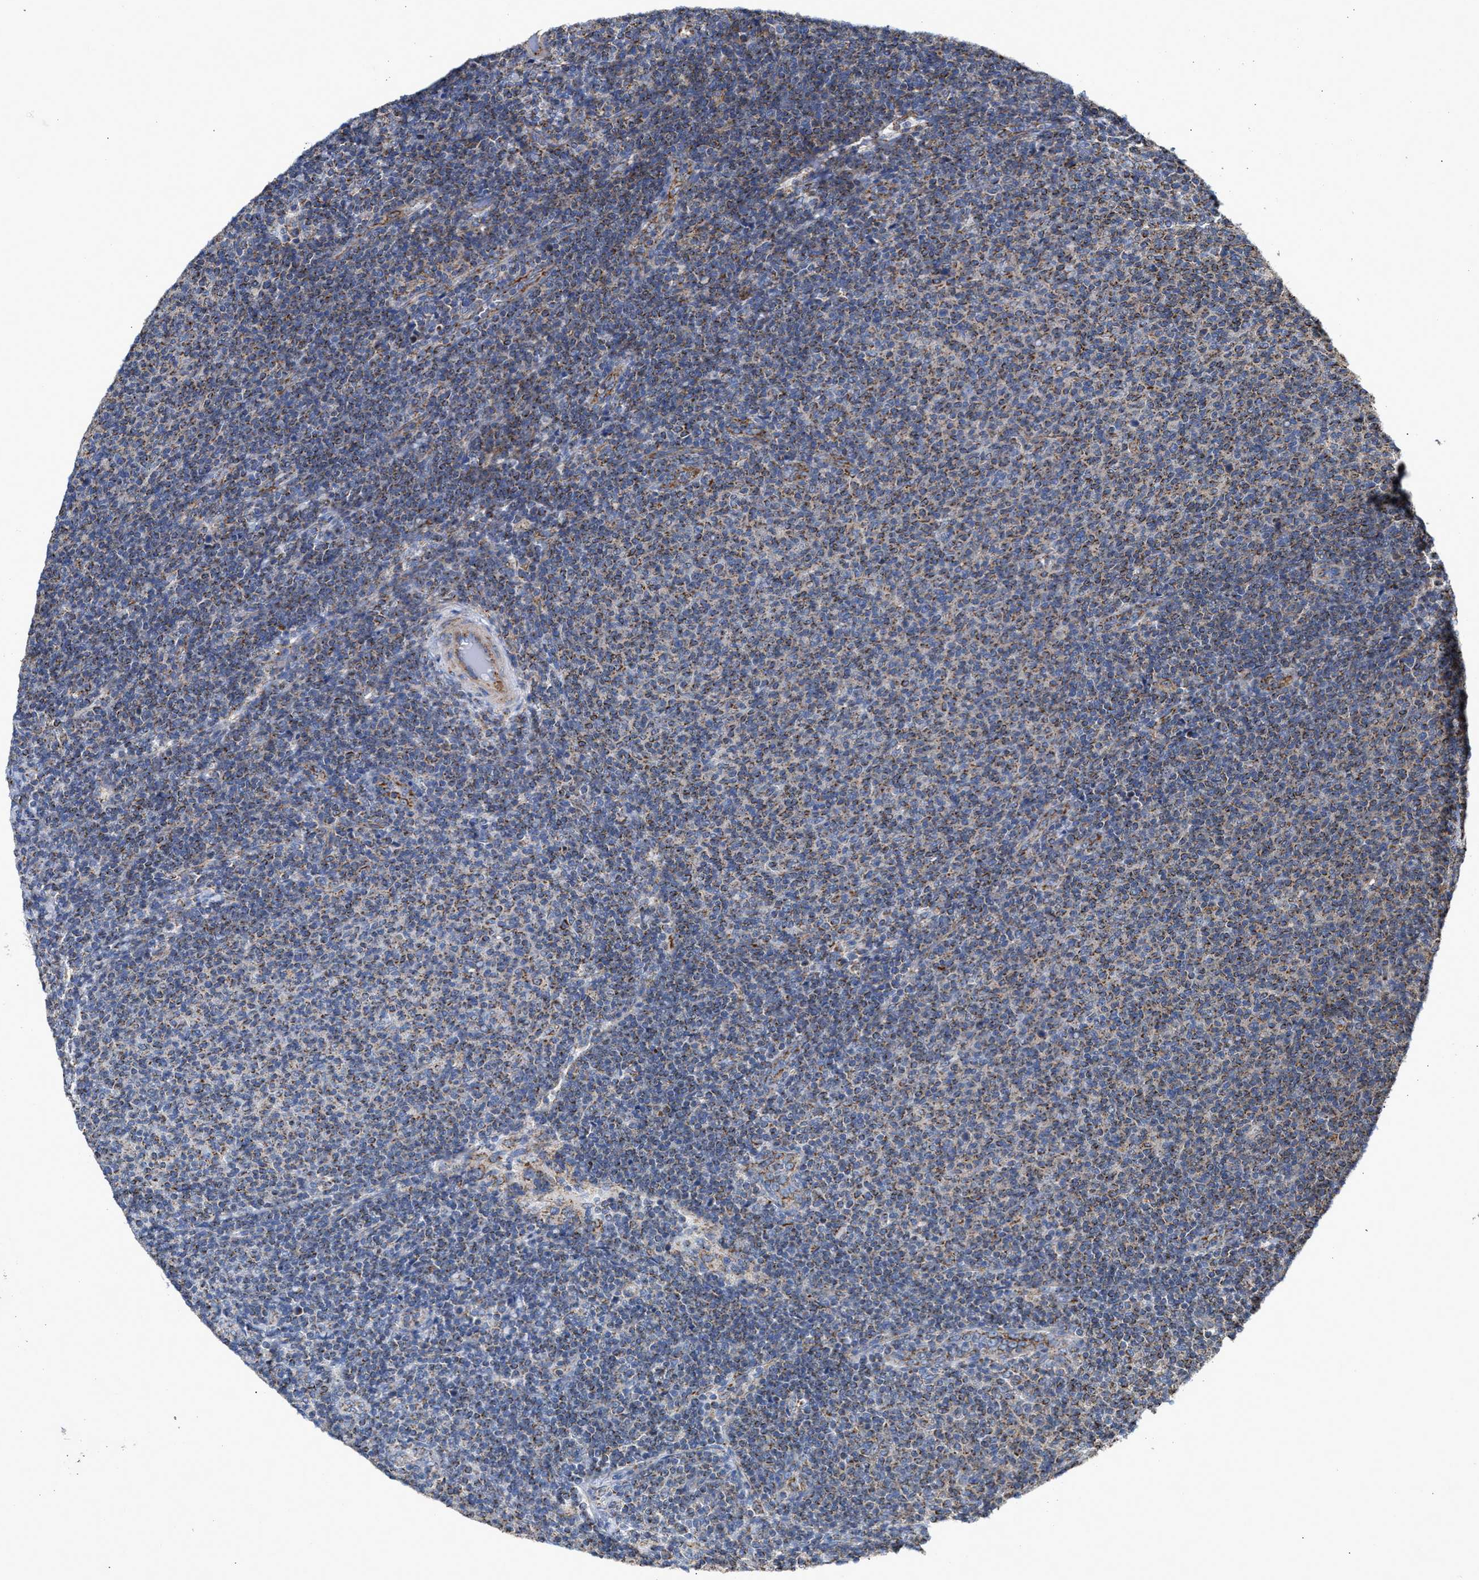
{"staining": {"intensity": "weak", "quantity": "25%-75%", "location": "cytoplasmic/membranous"}, "tissue": "lymphoma", "cell_type": "Tumor cells", "image_type": "cancer", "snomed": [{"axis": "morphology", "description": "Malignant lymphoma, non-Hodgkin's type, Low grade"}, {"axis": "topography", "description": "Lymph node"}], "caption": "DAB (3,3'-diaminobenzidine) immunohistochemical staining of human low-grade malignant lymphoma, non-Hodgkin's type exhibits weak cytoplasmic/membranous protein positivity in about 25%-75% of tumor cells.", "gene": "MECR", "patient": {"sex": "male", "age": 66}}